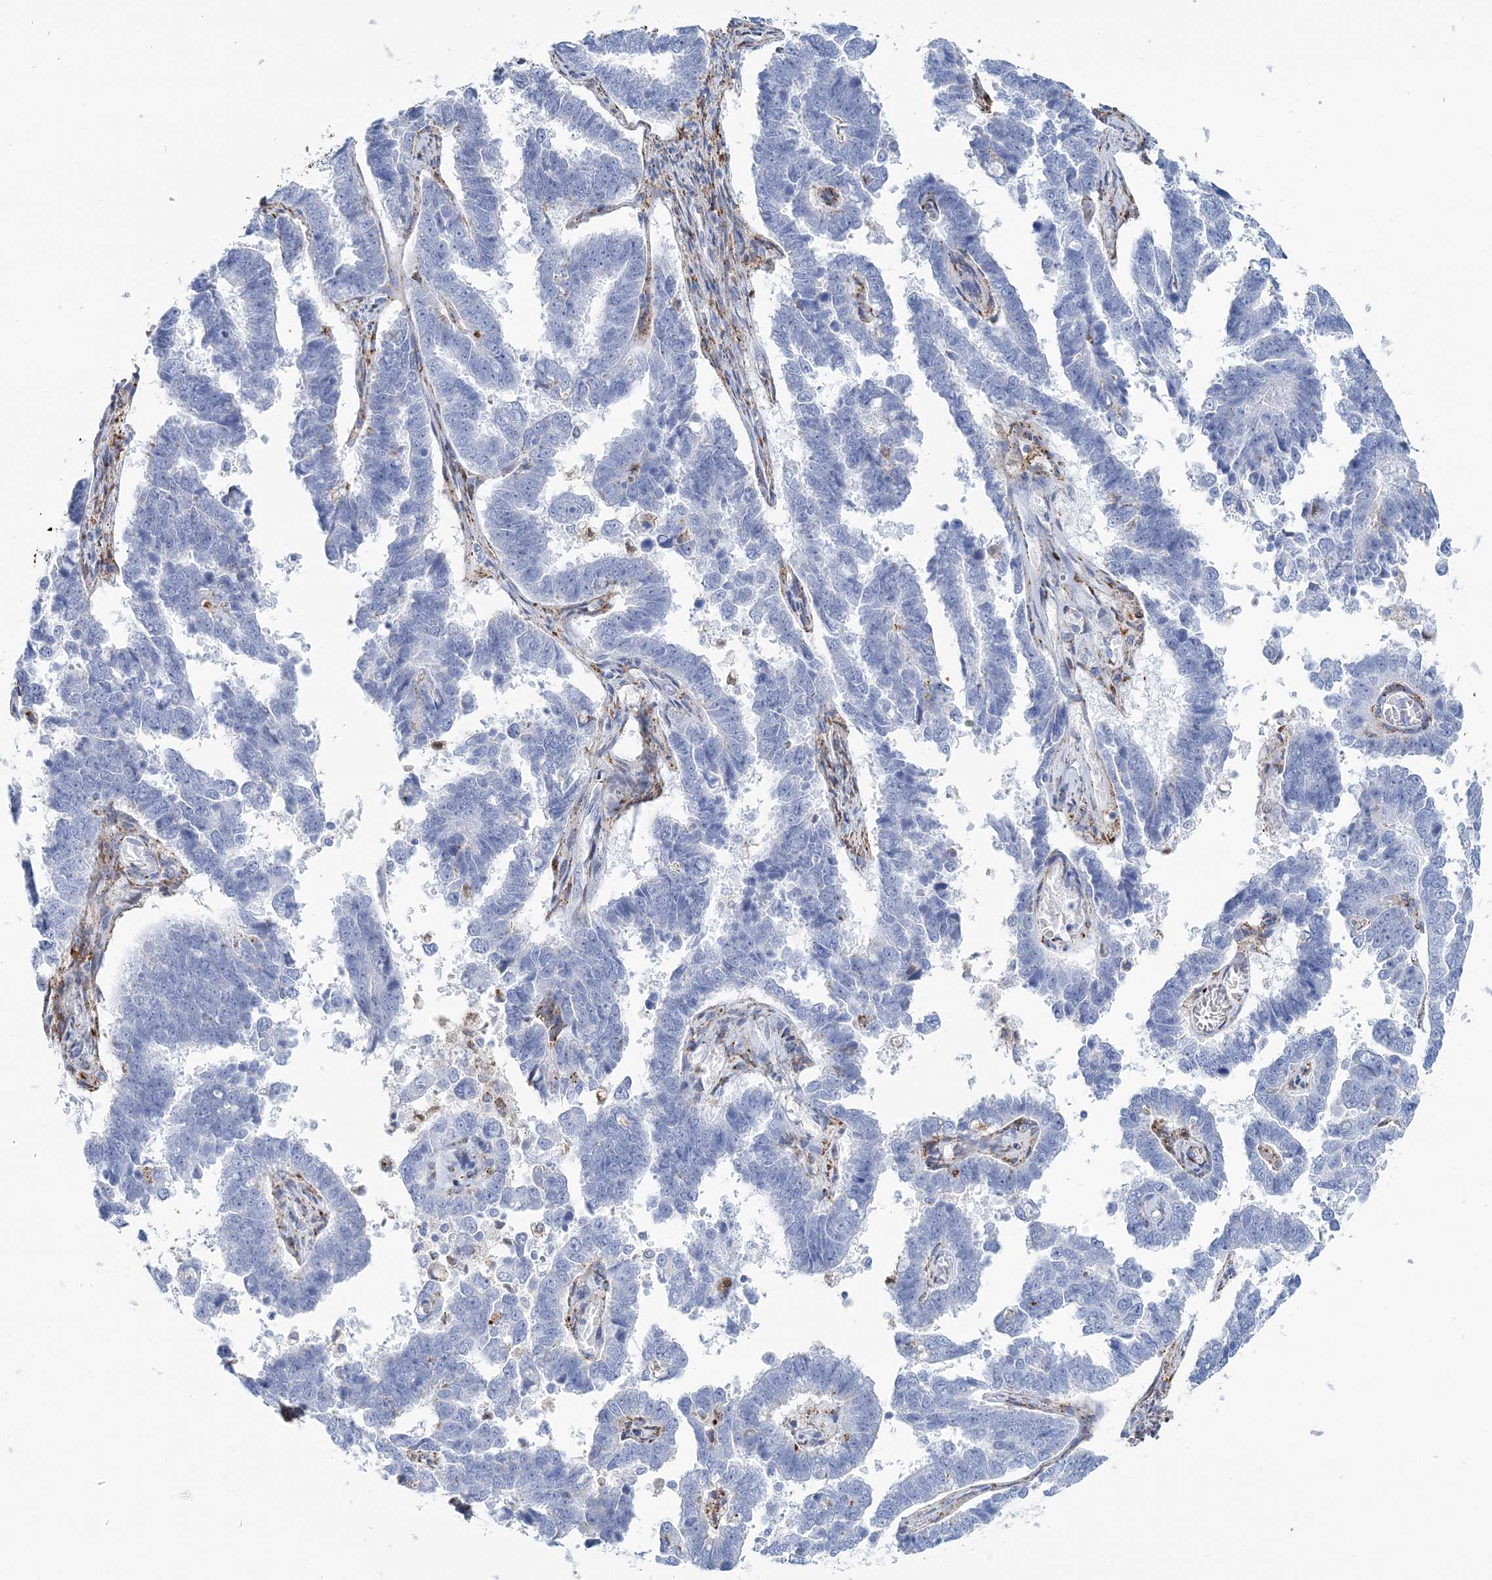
{"staining": {"intensity": "negative", "quantity": "none", "location": "none"}, "tissue": "endometrial cancer", "cell_type": "Tumor cells", "image_type": "cancer", "snomed": [{"axis": "morphology", "description": "Adenocarcinoma, NOS"}, {"axis": "topography", "description": "Endometrium"}], "caption": "IHC photomicrograph of endometrial adenocarcinoma stained for a protein (brown), which shows no positivity in tumor cells.", "gene": "NKX6-1", "patient": {"sex": "female", "age": 75}}